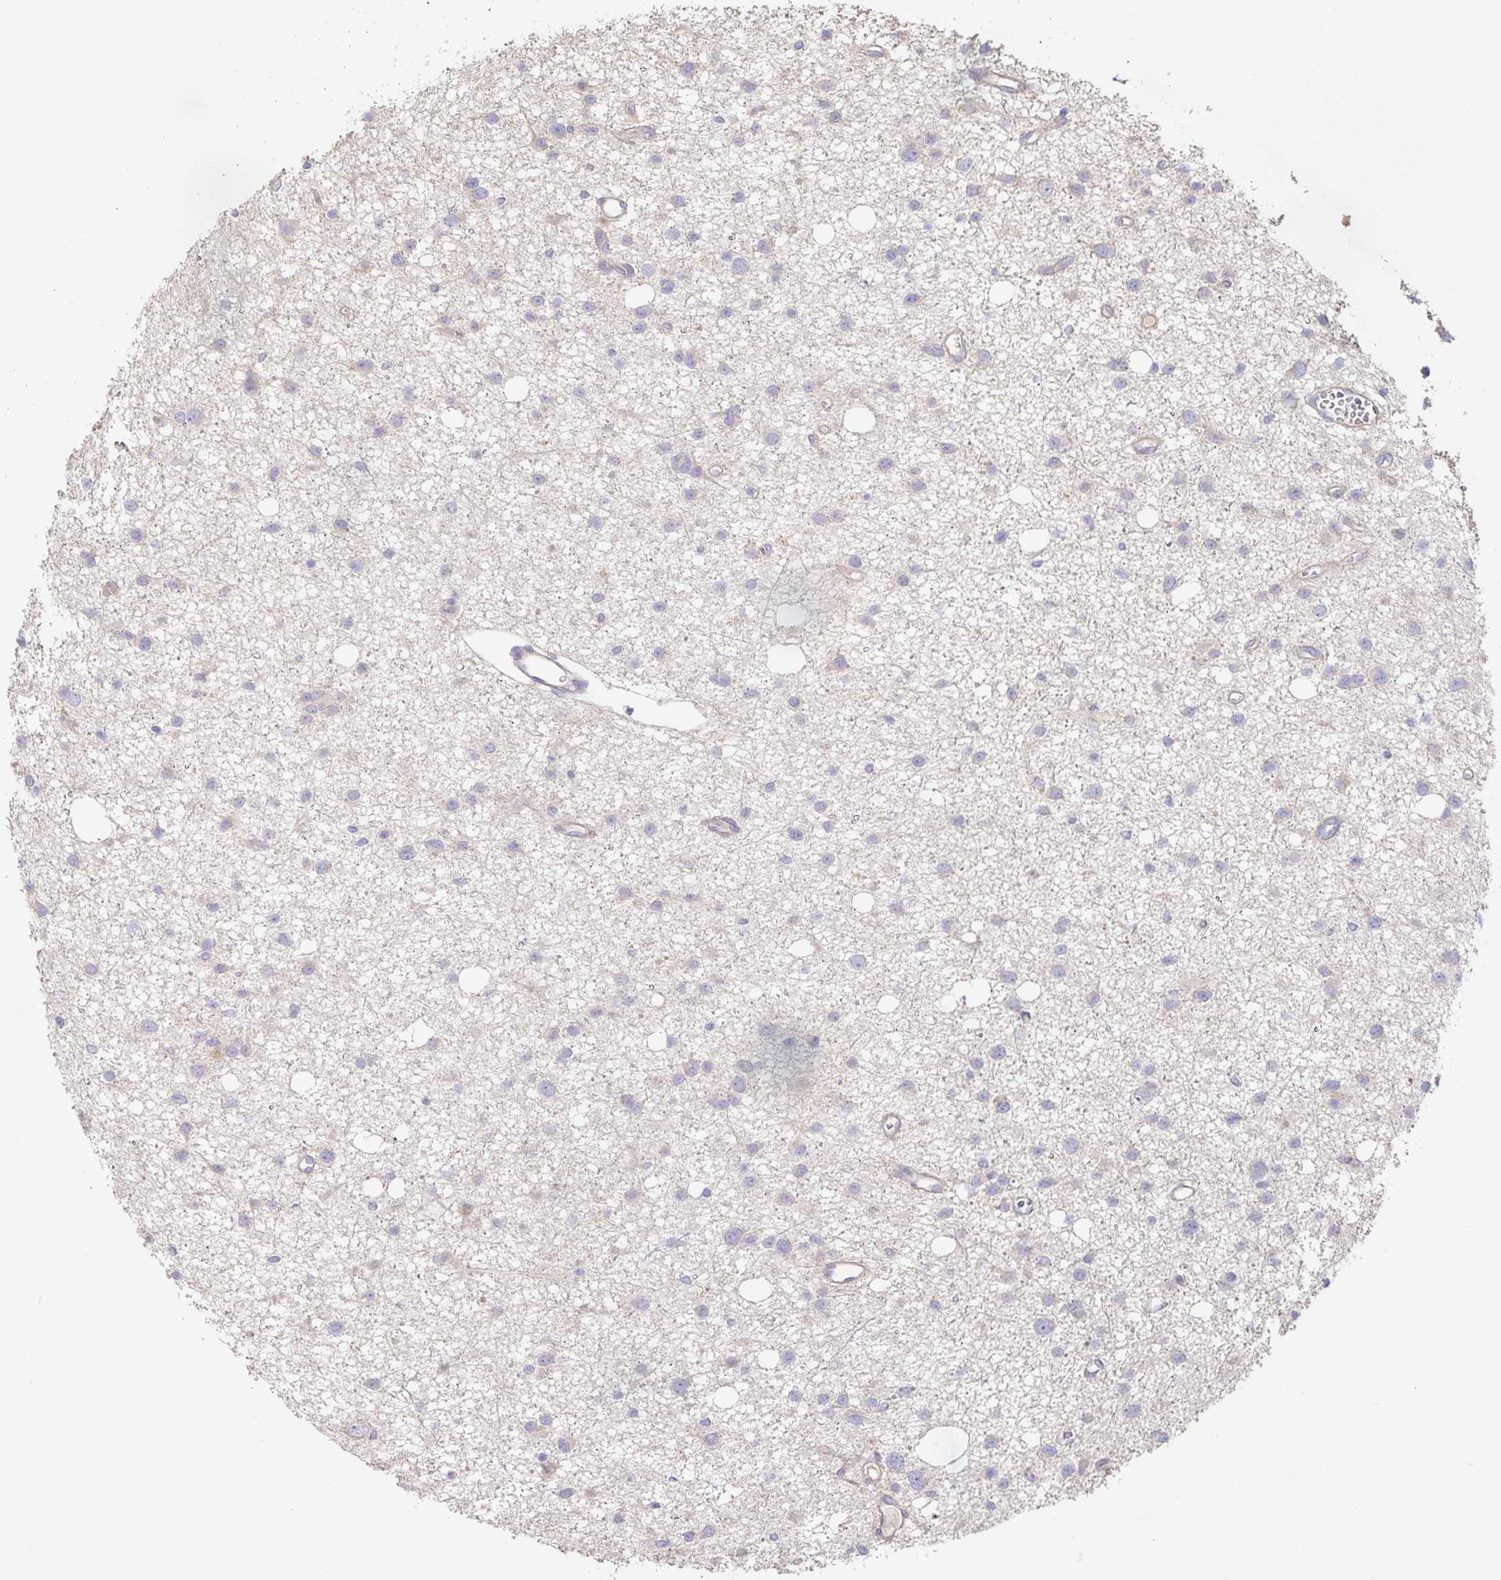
{"staining": {"intensity": "negative", "quantity": "none", "location": "none"}, "tissue": "glioma", "cell_type": "Tumor cells", "image_type": "cancer", "snomed": [{"axis": "morphology", "description": "Glioma, malignant, High grade"}, {"axis": "topography", "description": "Brain"}], "caption": "Tumor cells are negative for brown protein staining in malignant glioma (high-grade).", "gene": "METTL22", "patient": {"sex": "male", "age": 23}}